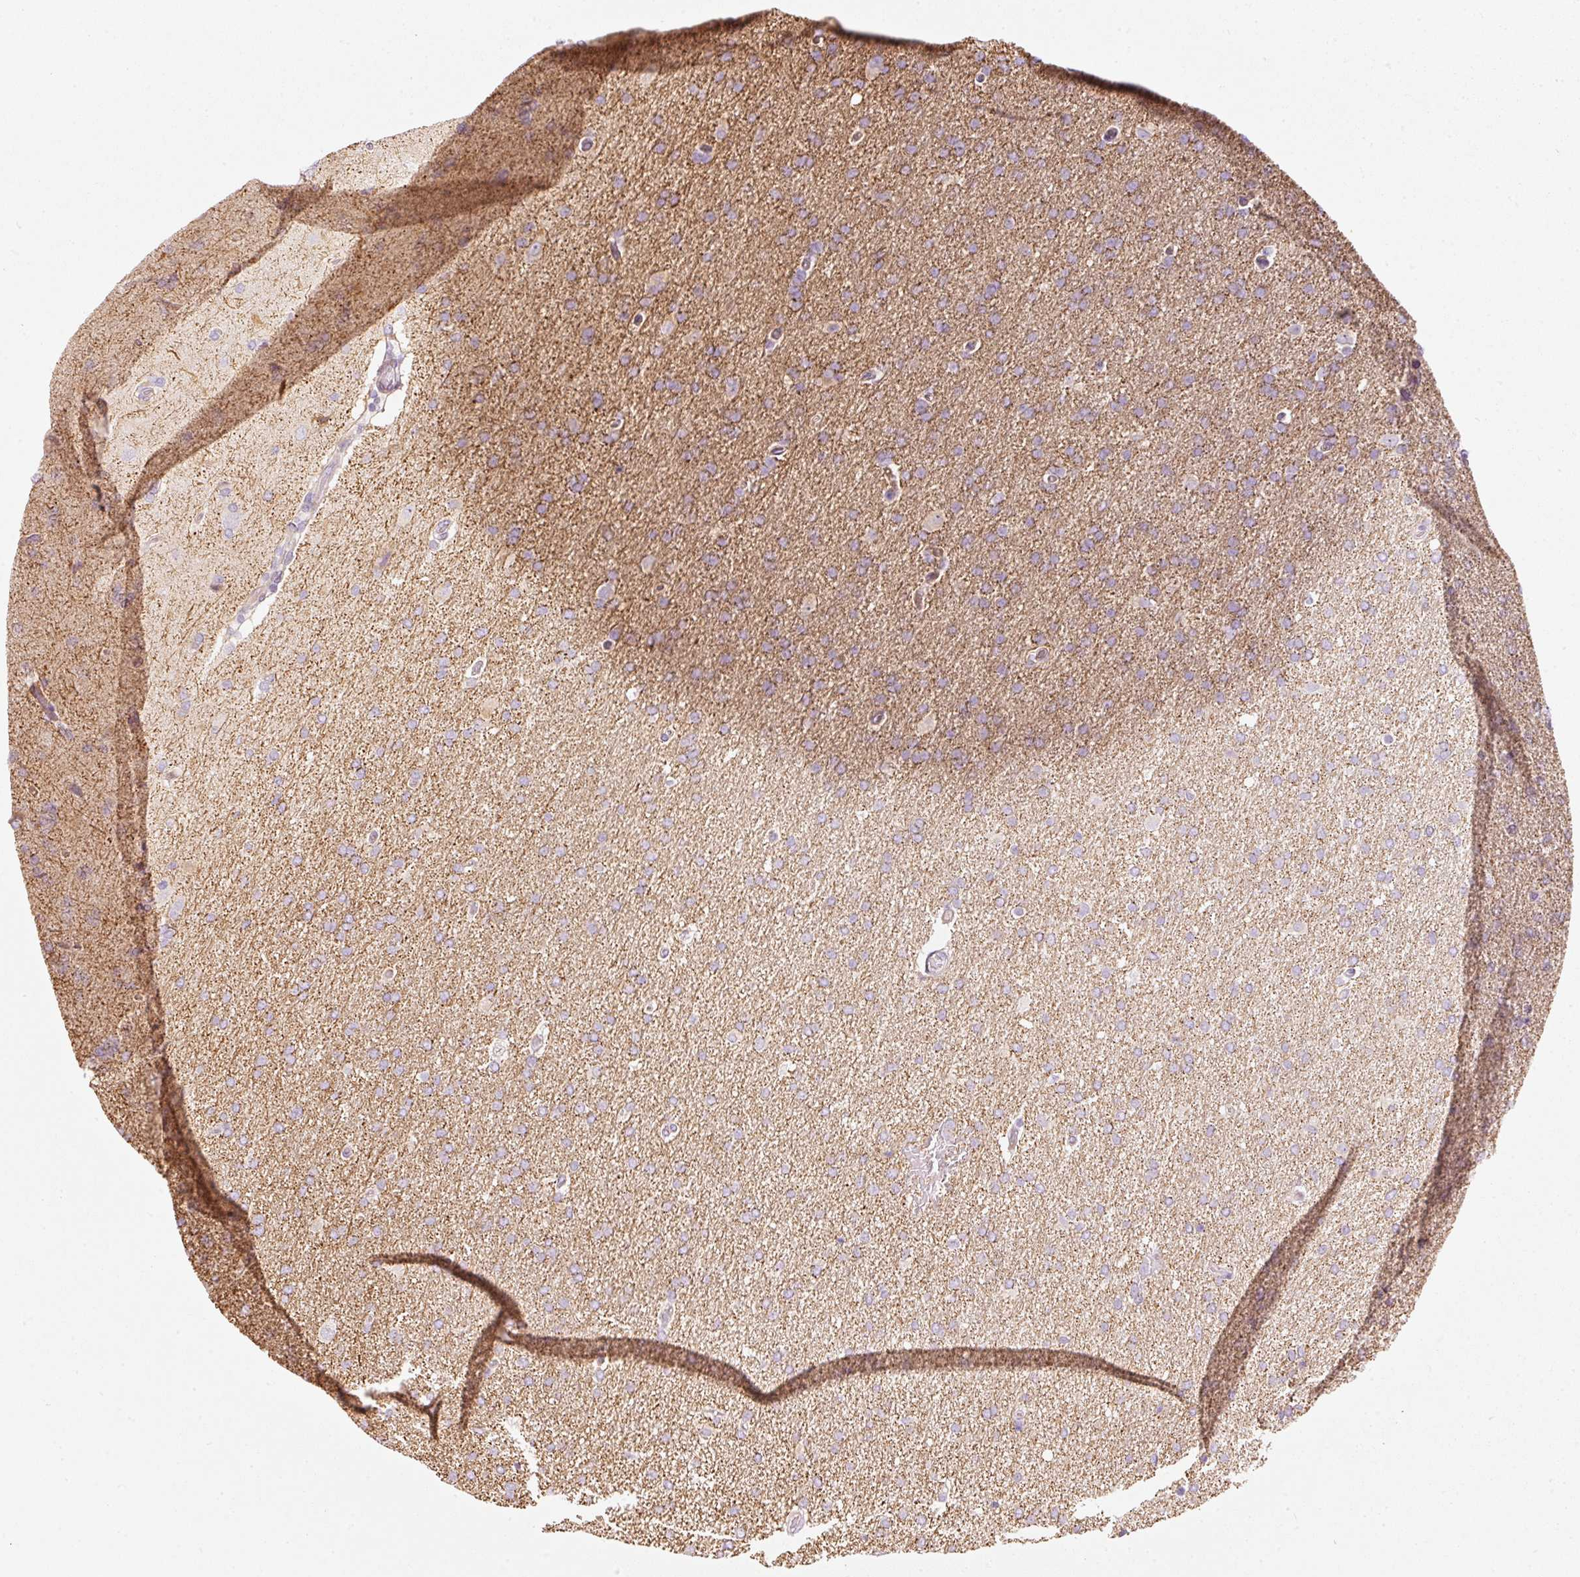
{"staining": {"intensity": "weak", "quantity": "25%-75%", "location": "cytoplasmic/membranous"}, "tissue": "glioma", "cell_type": "Tumor cells", "image_type": "cancer", "snomed": [{"axis": "morphology", "description": "Glioma, malignant, High grade"}, {"axis": "topography", "description": "Brain"}], "caption": "High-magnification brightfield microscopy of high-grade glioma (malignant) stained with DAB (3,3'-diaminobenzidine) (brown) and counterstained with hematoxylin (blue). tumor cells exhibit weak cytoplasmic/membranous staining is appreciated in approximately25%-75% of cells.", "gene": "SLC20A1", "patient": {"sex": "male", "age": 72}}